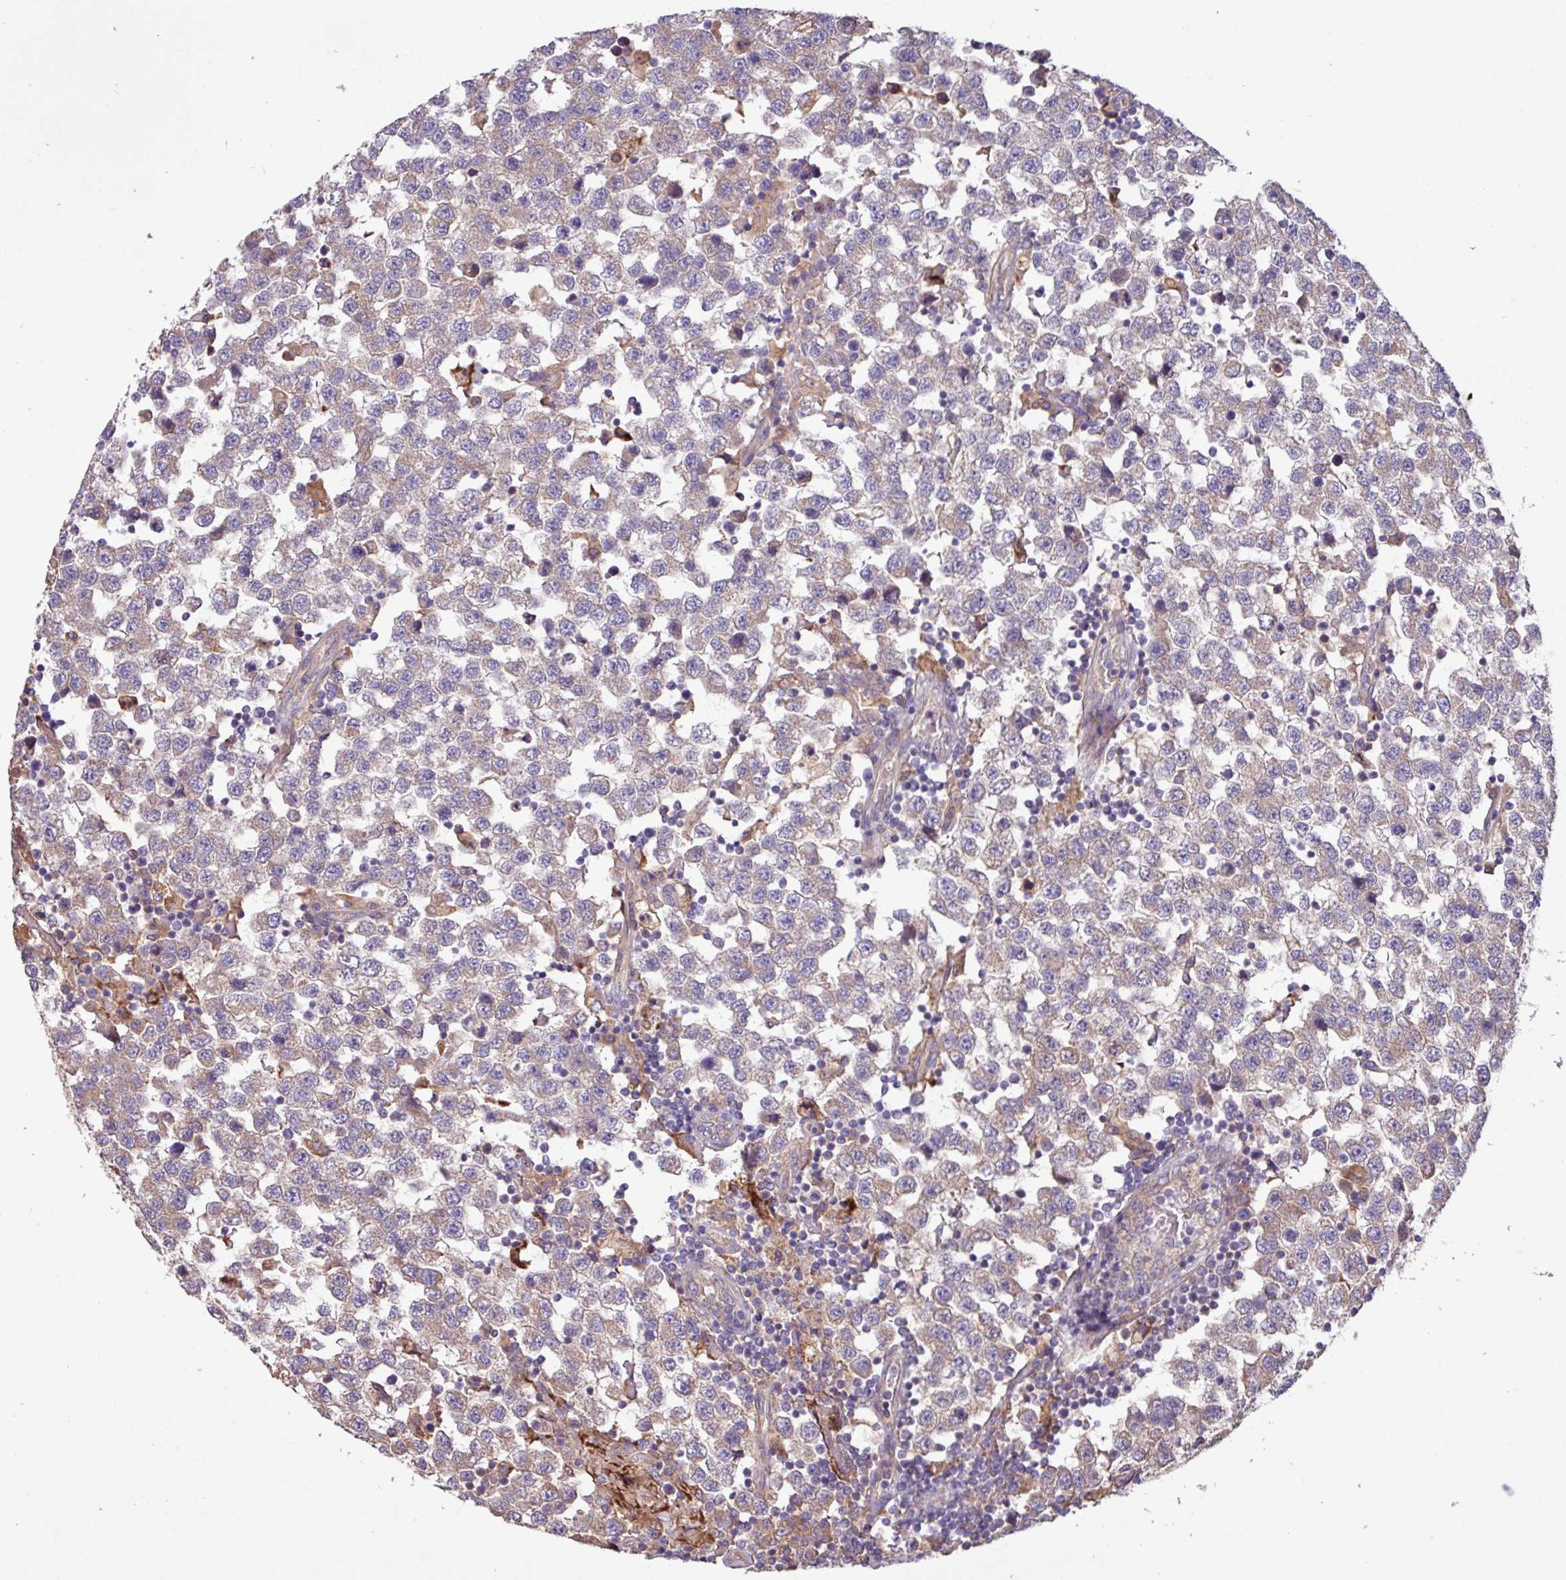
{"staining": {"intensity": "weak", "quantity": "<25%", "location": "cytoplasmic/membranous"}, "tissue": "testis cancer", "cell_type": "Tumor cells", "image_type": "cancer", "snomed": [{"axis": "morphology", "description": "Seminoma, NOS"}, {"axis": "topography", "description": "Testis"}], "caption": "There is no significant expression in tumor cells of testis seminoma.", "gene": "PTPRQ", "patient": {"sex": "male", "age": 34}}